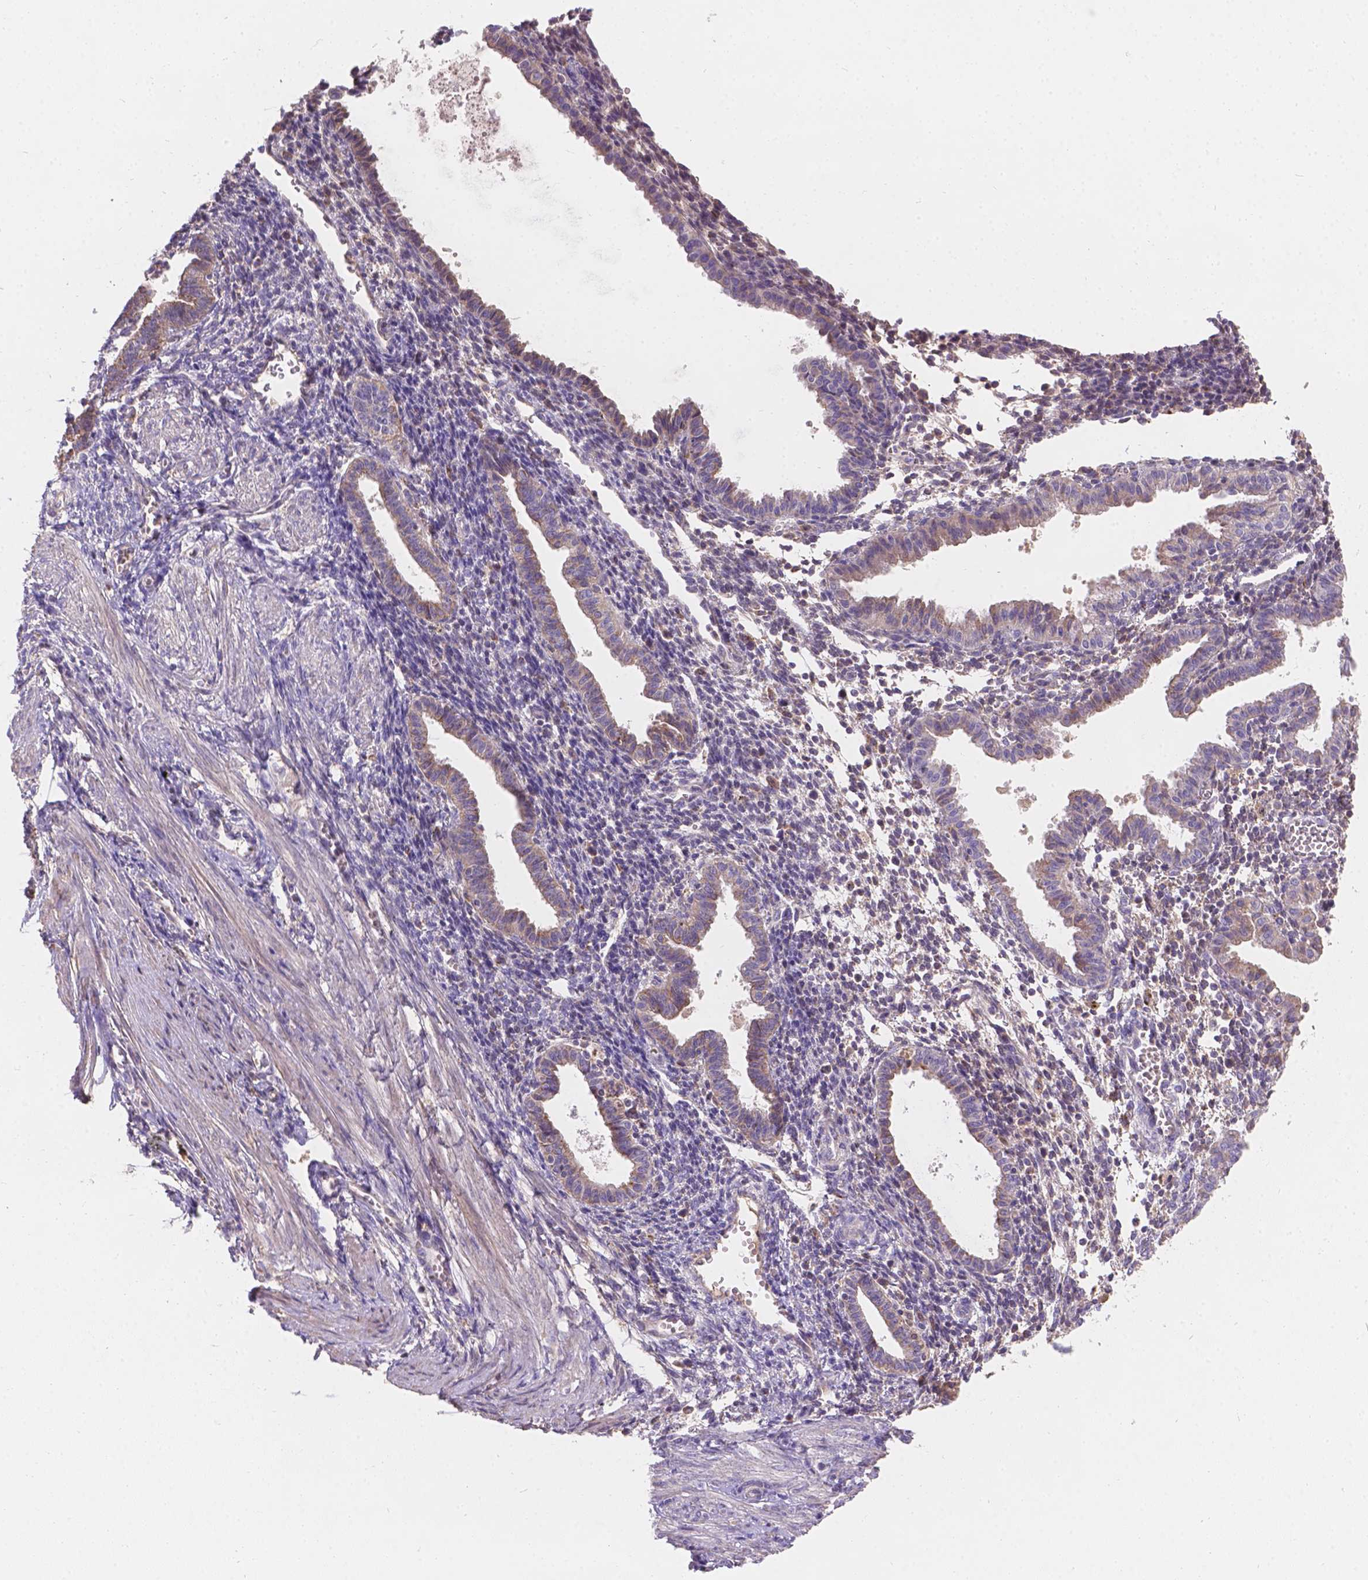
{"staining": {"intensity": "negative", "quantity": "none", "location": "none"}, "tissue": "endometrium", "cell_type": "Cells in endometrial stroma", "image_type": "normal", "snomed": [{"axis": "morphology", "description": "Normal tissue, NOS"}, {"axis": "topography", "description": "Endometrium"}], "caption": "Photomicrograph shows no significant protein positivity in cells in endometrial stroma of unremarkable endometrium. (Stains: DAB immunohistochemistry with hematoxylin counter stain, Microscopy: brightfield microscopy at high magnification).", "gene": "CDK10", "patient": {"sex": "female", "age": 37}}